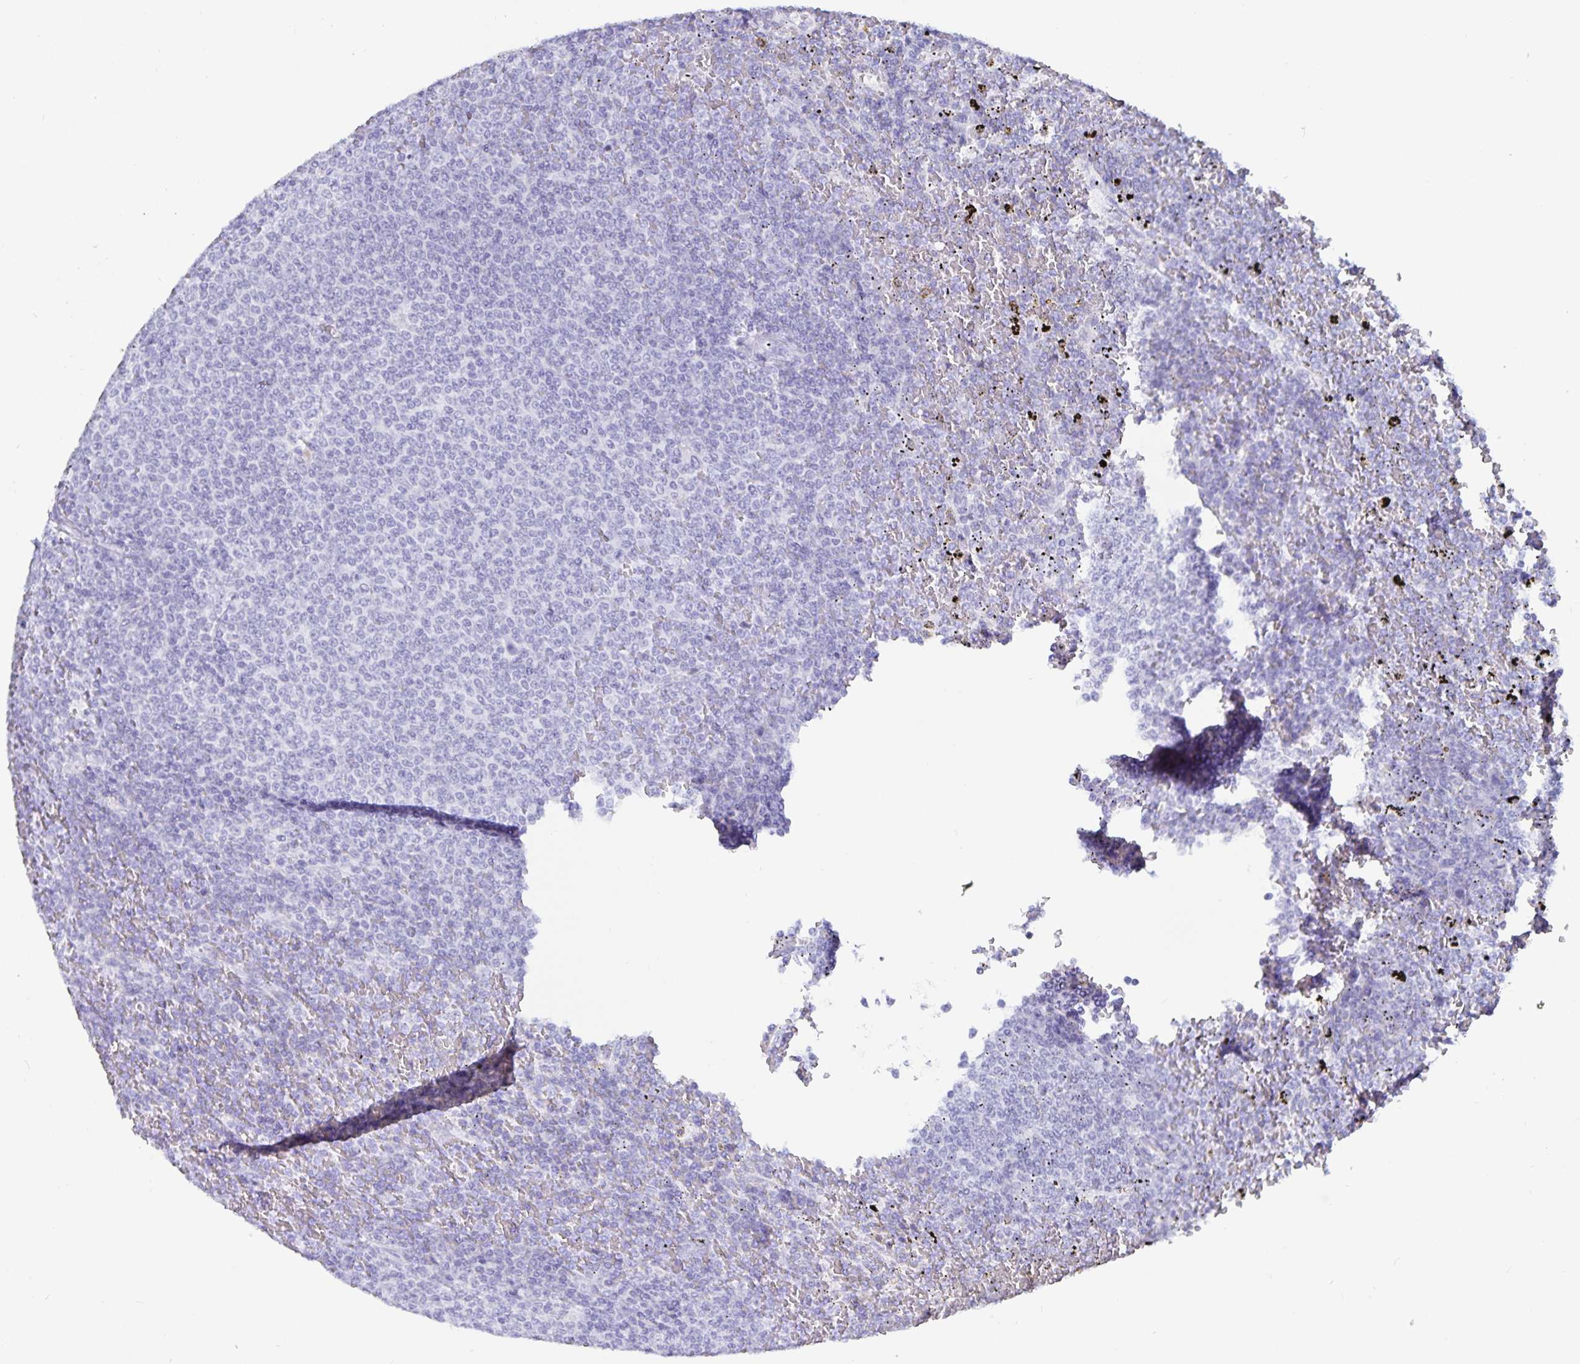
{"staining": {"intensity": "negative", "quantity": "none", "location": "none"}, "tissue": "lymphoma", "cell_type": "Tumor cells", "image_type": "cancer", "snomed": [{"axis": "morphology", "description": "Malignant lymphoma, non-Hodgkin's type, Low grade"}, {"axis": "topography", "description": "Spleen"}], "caption": "Tumor cells are negative for brown protein staining in malignant lymphoma, non-Hodgkin's type (low-grade). The staining is performed using DAB brown chromogen with nuclei counter-stained in using hematoxylin.", "gene": "C19orf73", "patient": {"sex": "female", "age": 77}}